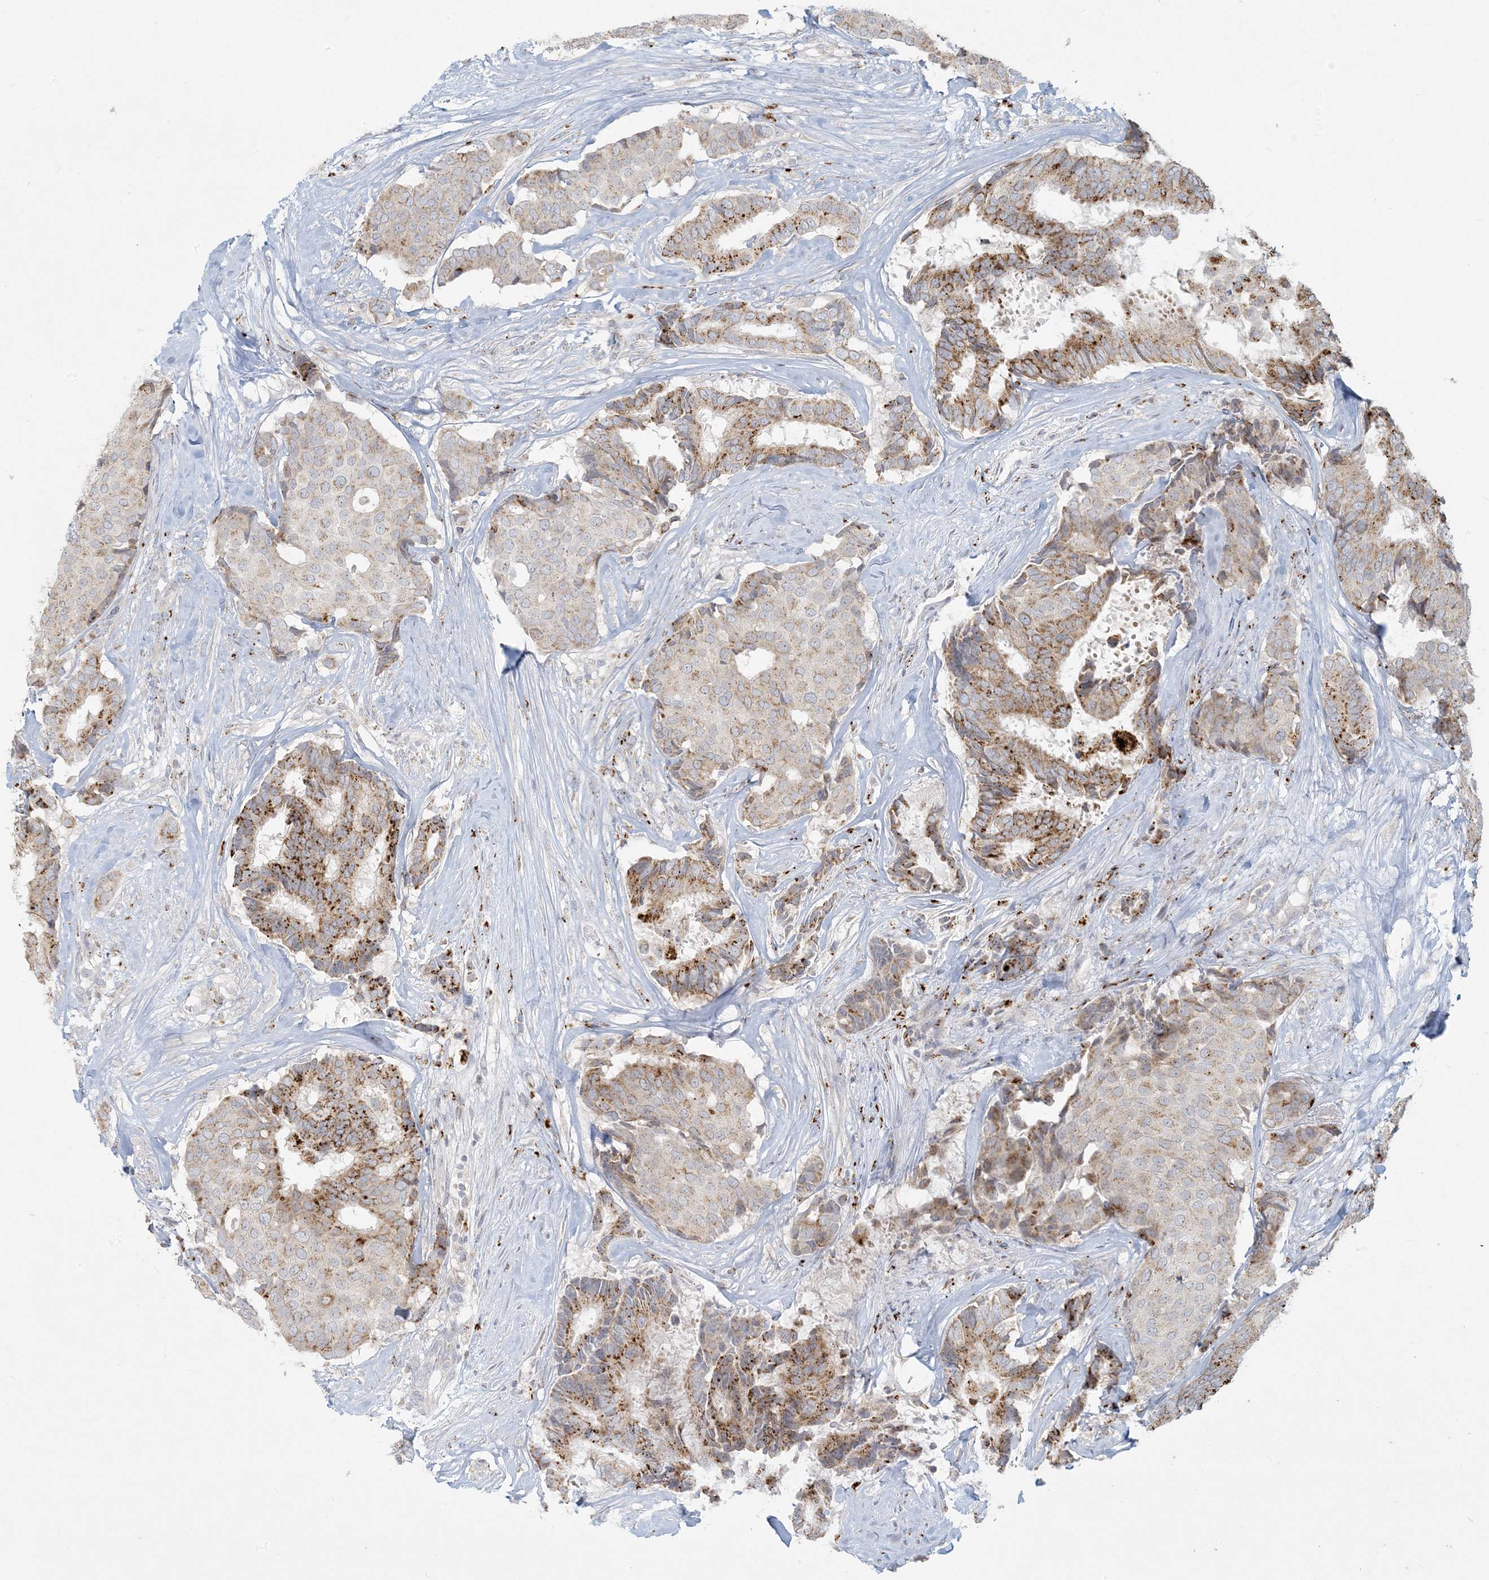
{"staining": {"intensity": "moderate", "quantity": "25%-75%", "location": "cytoplasmic/membranous"}, "tissue": "breast cancer", "cell_type": "Tumor cells", "image_type": "cancer", "snomed": [{"axis": "morphology", "description": "Duct carcinoma"}, {"axis": "topography", "description": "Breast"}], "caption": "The immunohistochemical stain highlights moderate cytoplasmic/membranous positivity in tumor cells of invasive ductal carcinoma (breast) tissue.", "gene": "MCAT", "patient": {"sex": "female", "age": 75}}